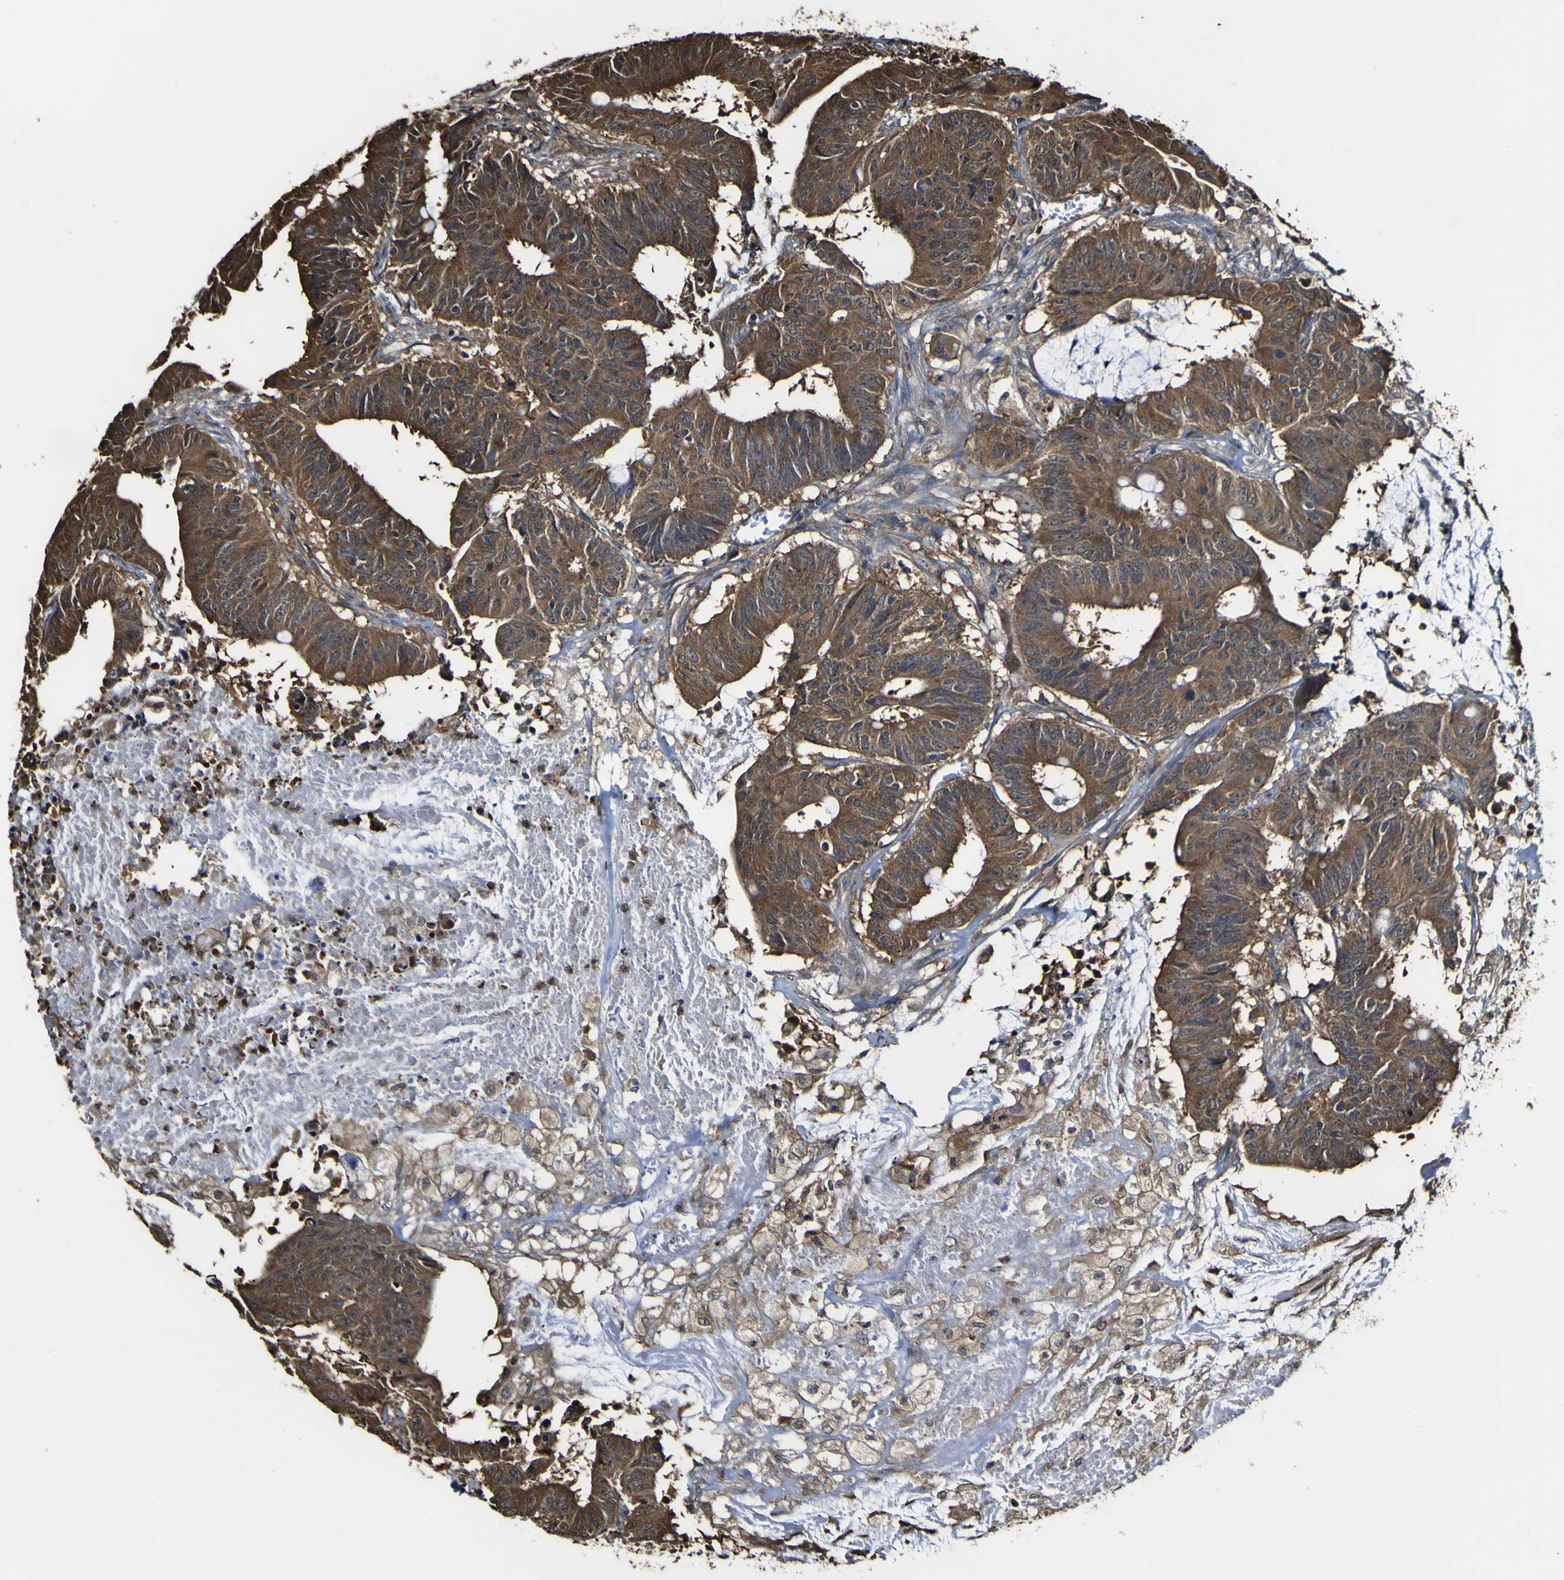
{"staining": {"intensity": "moderate", "quantity": ">75%", "location": "cytoplasmic/membranous"}, "tissue": "colorectal cancer", "cell_type": "Tumor cells", "image_type": "cancer", "snomed": [{"axis": "morphology", "description": "Adenocarcinoma, NOS"}, {"axis": "topography", "description": "Colon"}], "caption": "Approximately >75% of tumor cells in human colorectal cancer show moderate cytoplasmic/membranous protein positivity as visualized by brown immunohistochemical staining.", "gene": "PTPRR", "patient": {"sex": "male", "age": 45}}